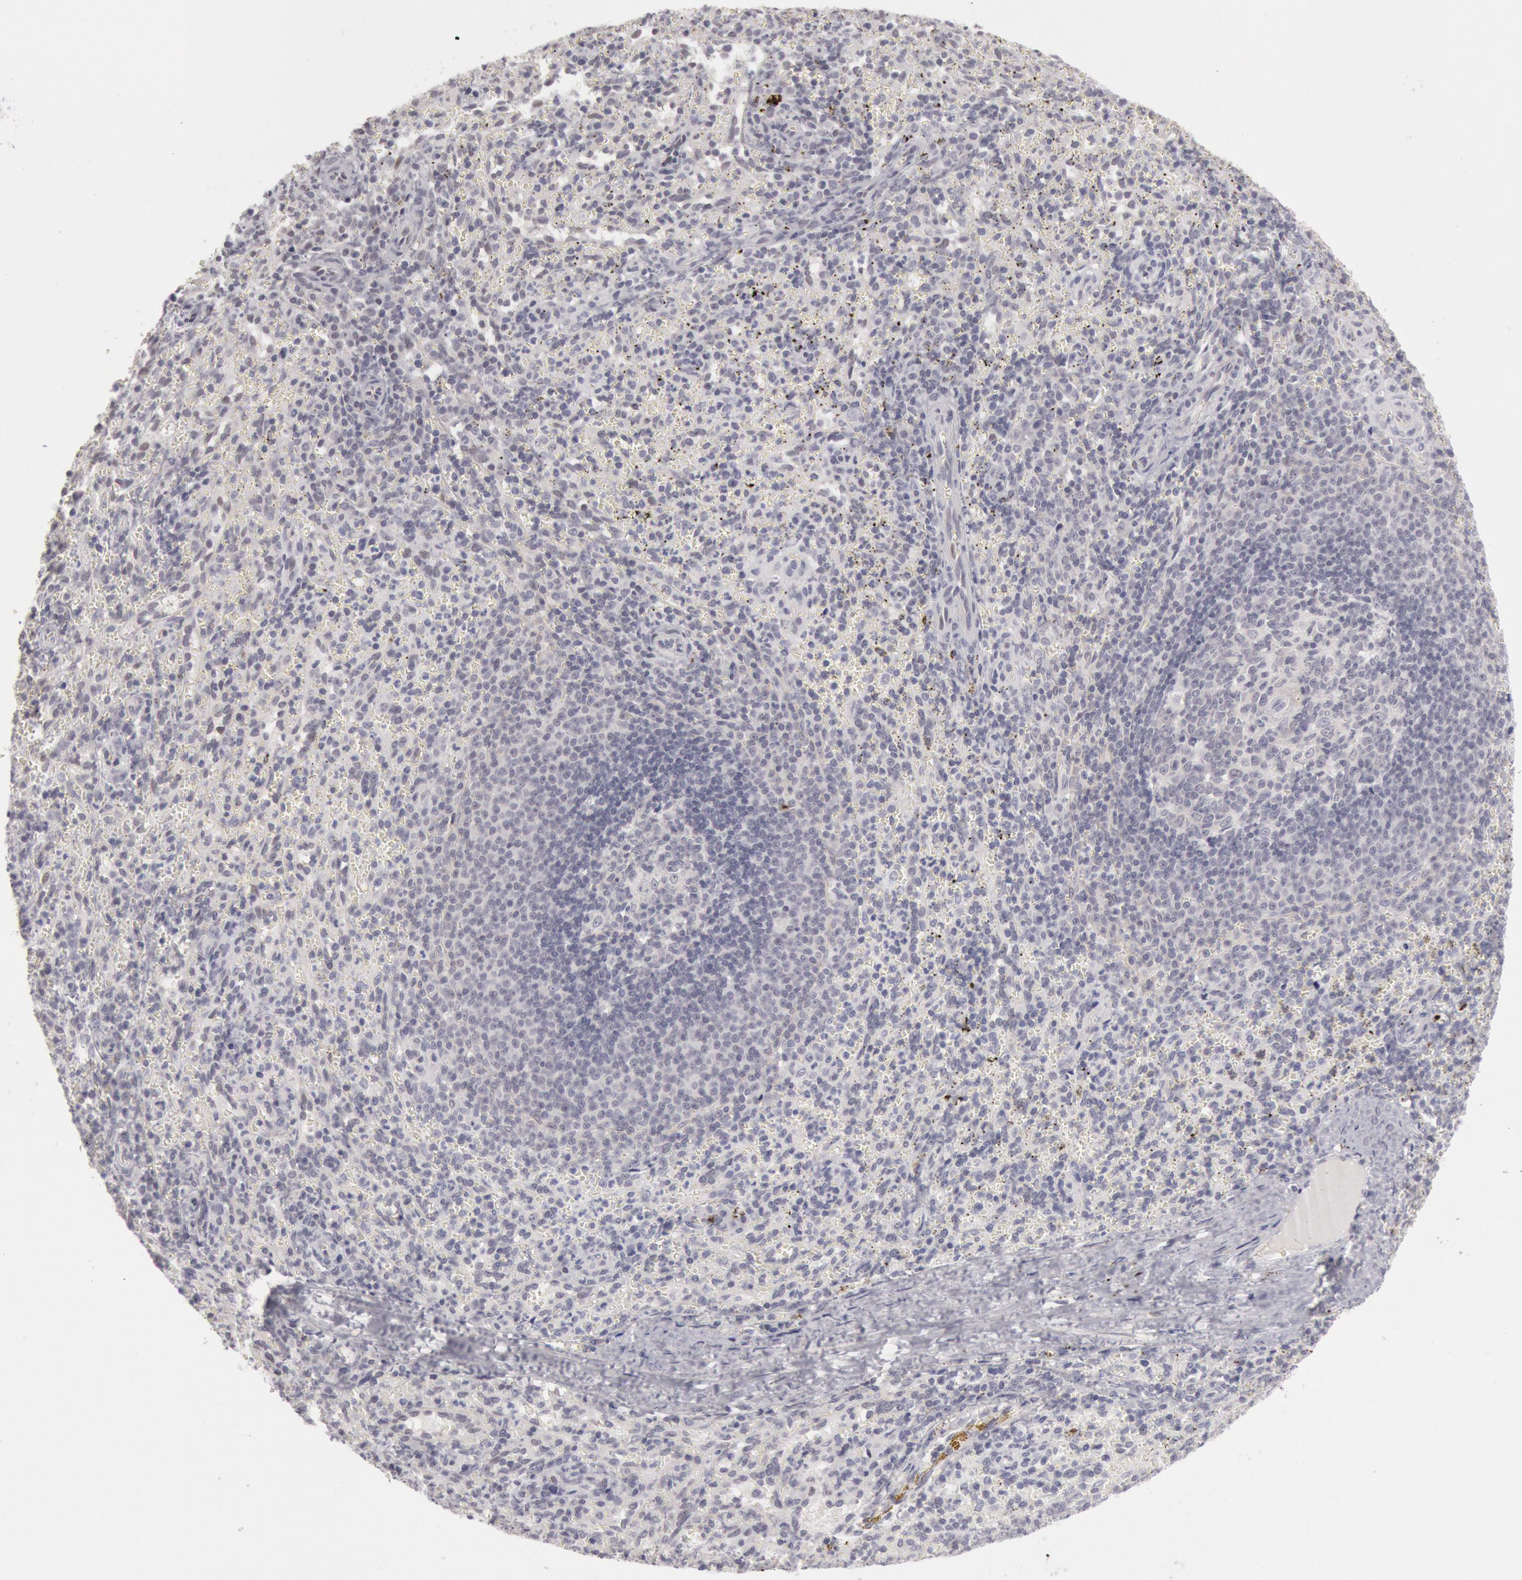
{"staining": {"intensity": "negative", "quantity": "none", "location": "none"}, "tissue": "spleen", "cell_type": "Cells in red pulp", "image_type": "normal", "snomed": [{"axis": "morphology", "description": "Normal tissue, NOS"}, {"axis": "topography", "description": "Spleen"}], "caption": "IHC image of normal human spleen stained for a protein (brown), which exhibits no staining in cells in red pulp. (DAB immunohistochemistry visualized using brightfield microscopy, high magnification).", "gene": "JOSD1", "patient": {"sex": "female", "age": 10}}